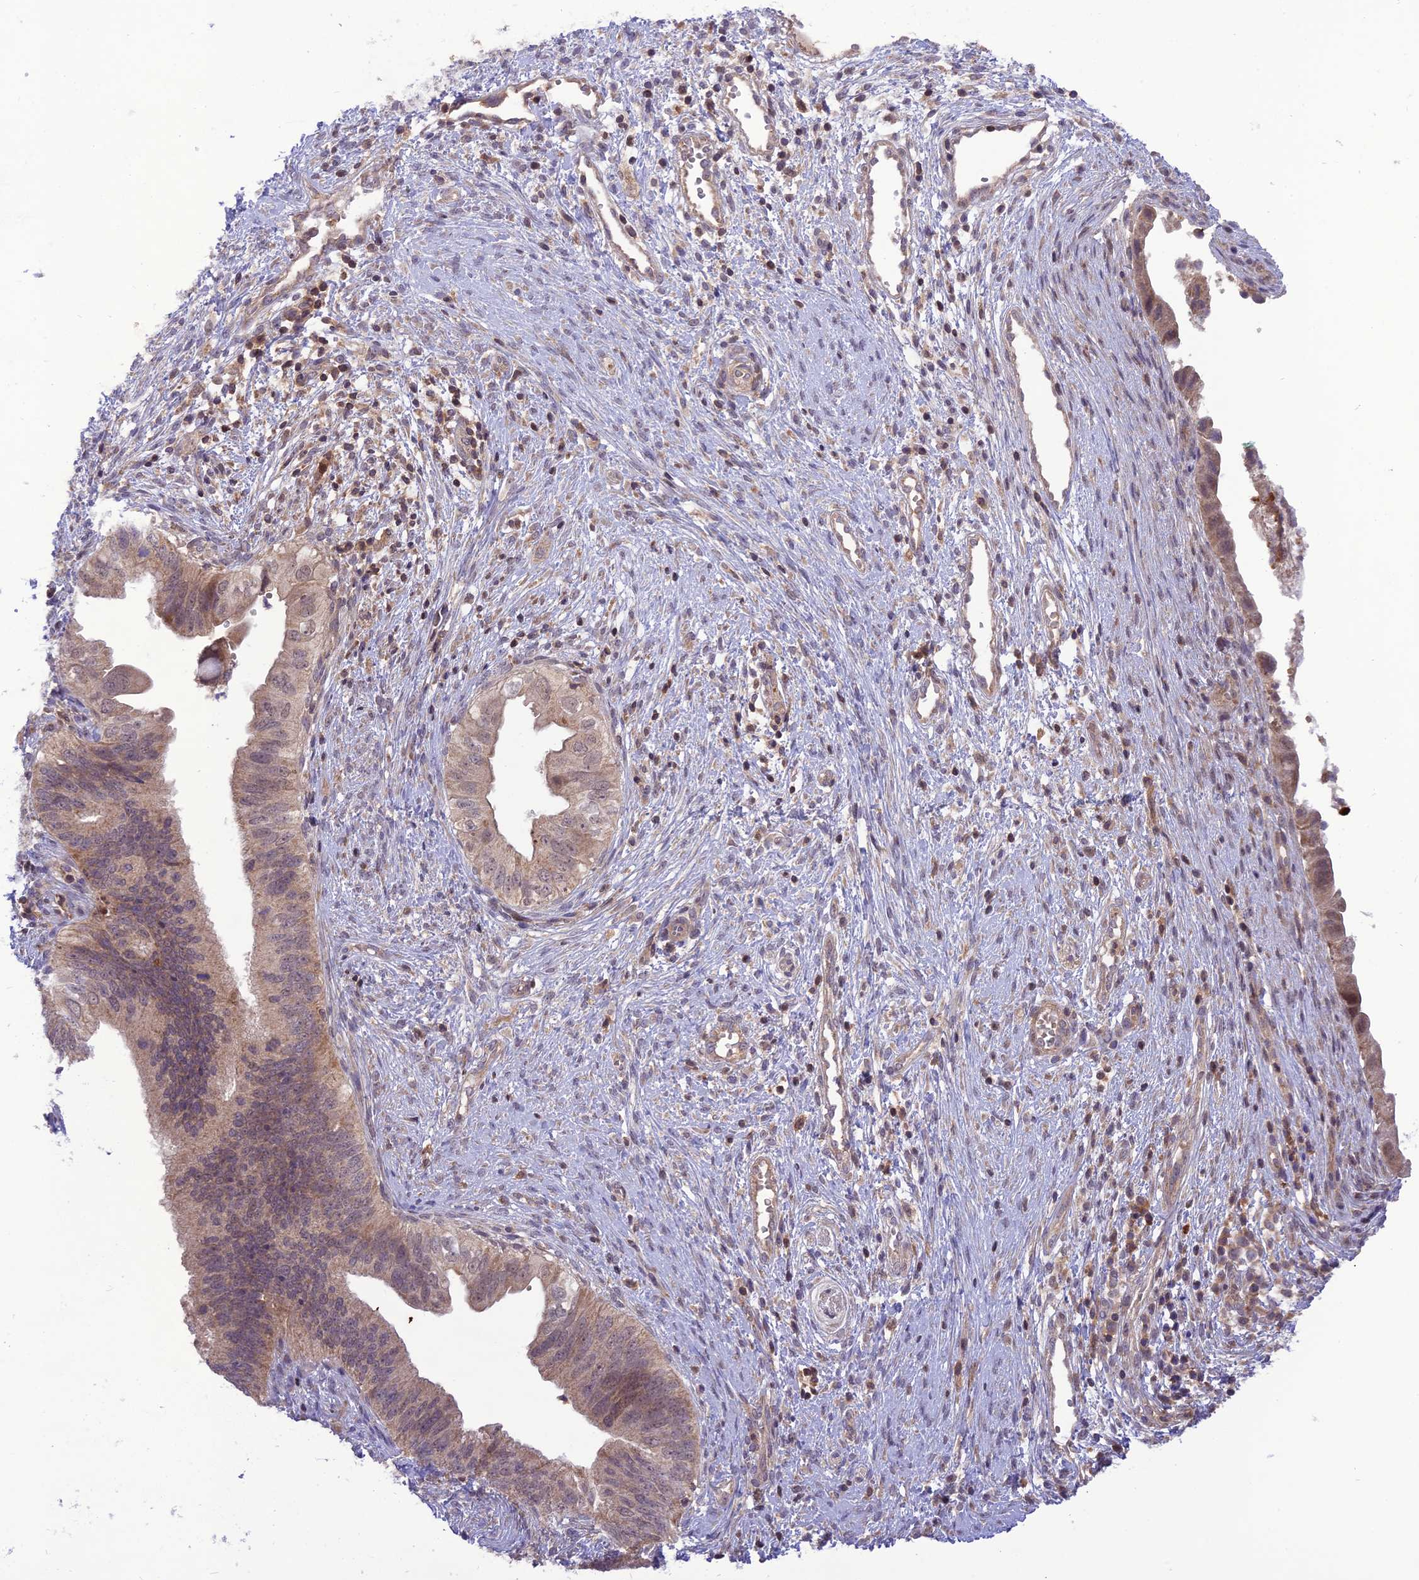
{"staining": {"intensity": "weak", "quantity": "25%-75%", "location": "cytoplasmic/membranous"}, "tissue": "cervical cancer", "cell_type": "Tumor cells", "image_type": "cancer", "snomed": [{"axis": "morphology", "description": "Adenocarcinoma, NOS"}, {"axis": "topography", "description": "Cervix"}], "caption": "High-magnification brightfield microscopy of cervical cancer (adenocarcinoma) stained with DAB (brown) and counterstained with hematoxylin (blue). tumor cells exhibit weak cytoplasmic/membranous staining is seen in approximately25%-75% of cells.", "gene": "NDUFC1", "patient": {"sex": "female", "age": 42}}